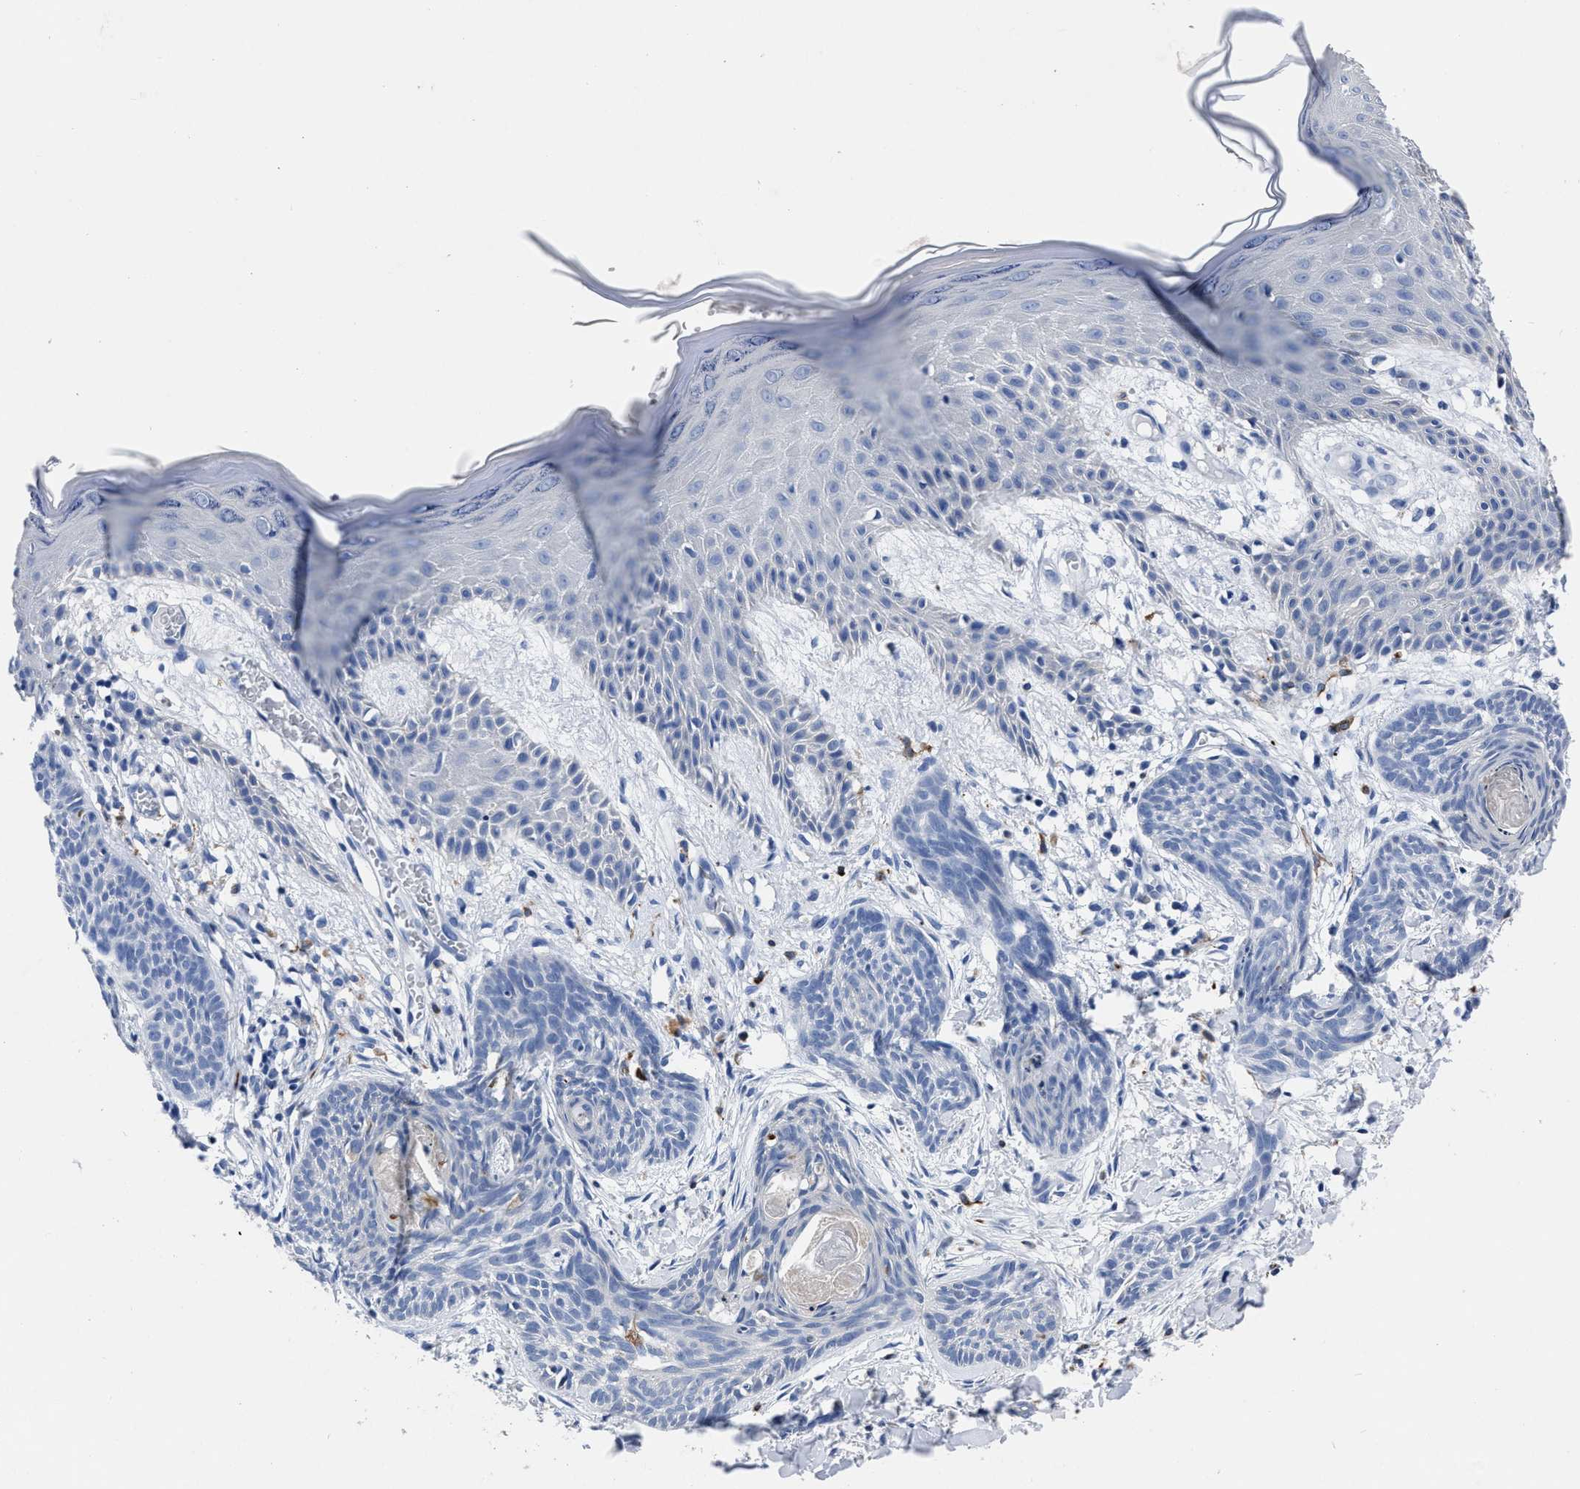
{"staining": {"intensity": "negative", "quantity": "none", "location": "none"}, "tissue": "skin cancer", "cell_type": "Tumor cells", "image_type": "cancer", "snomed": [{"axis": "morphology", "description": "Basal cell carcinoma"}, {"axis": "topography", "description": "Skin"}], "caption": "High magnification brightfield microscopy of skin basal cell carcinoma stained with DAB (brown) and counterstained with hematoxylin (blue): tumor cells show no significant staining.", "gene": "OR10G3", "patient": {"sex": "female", "age": 59}}